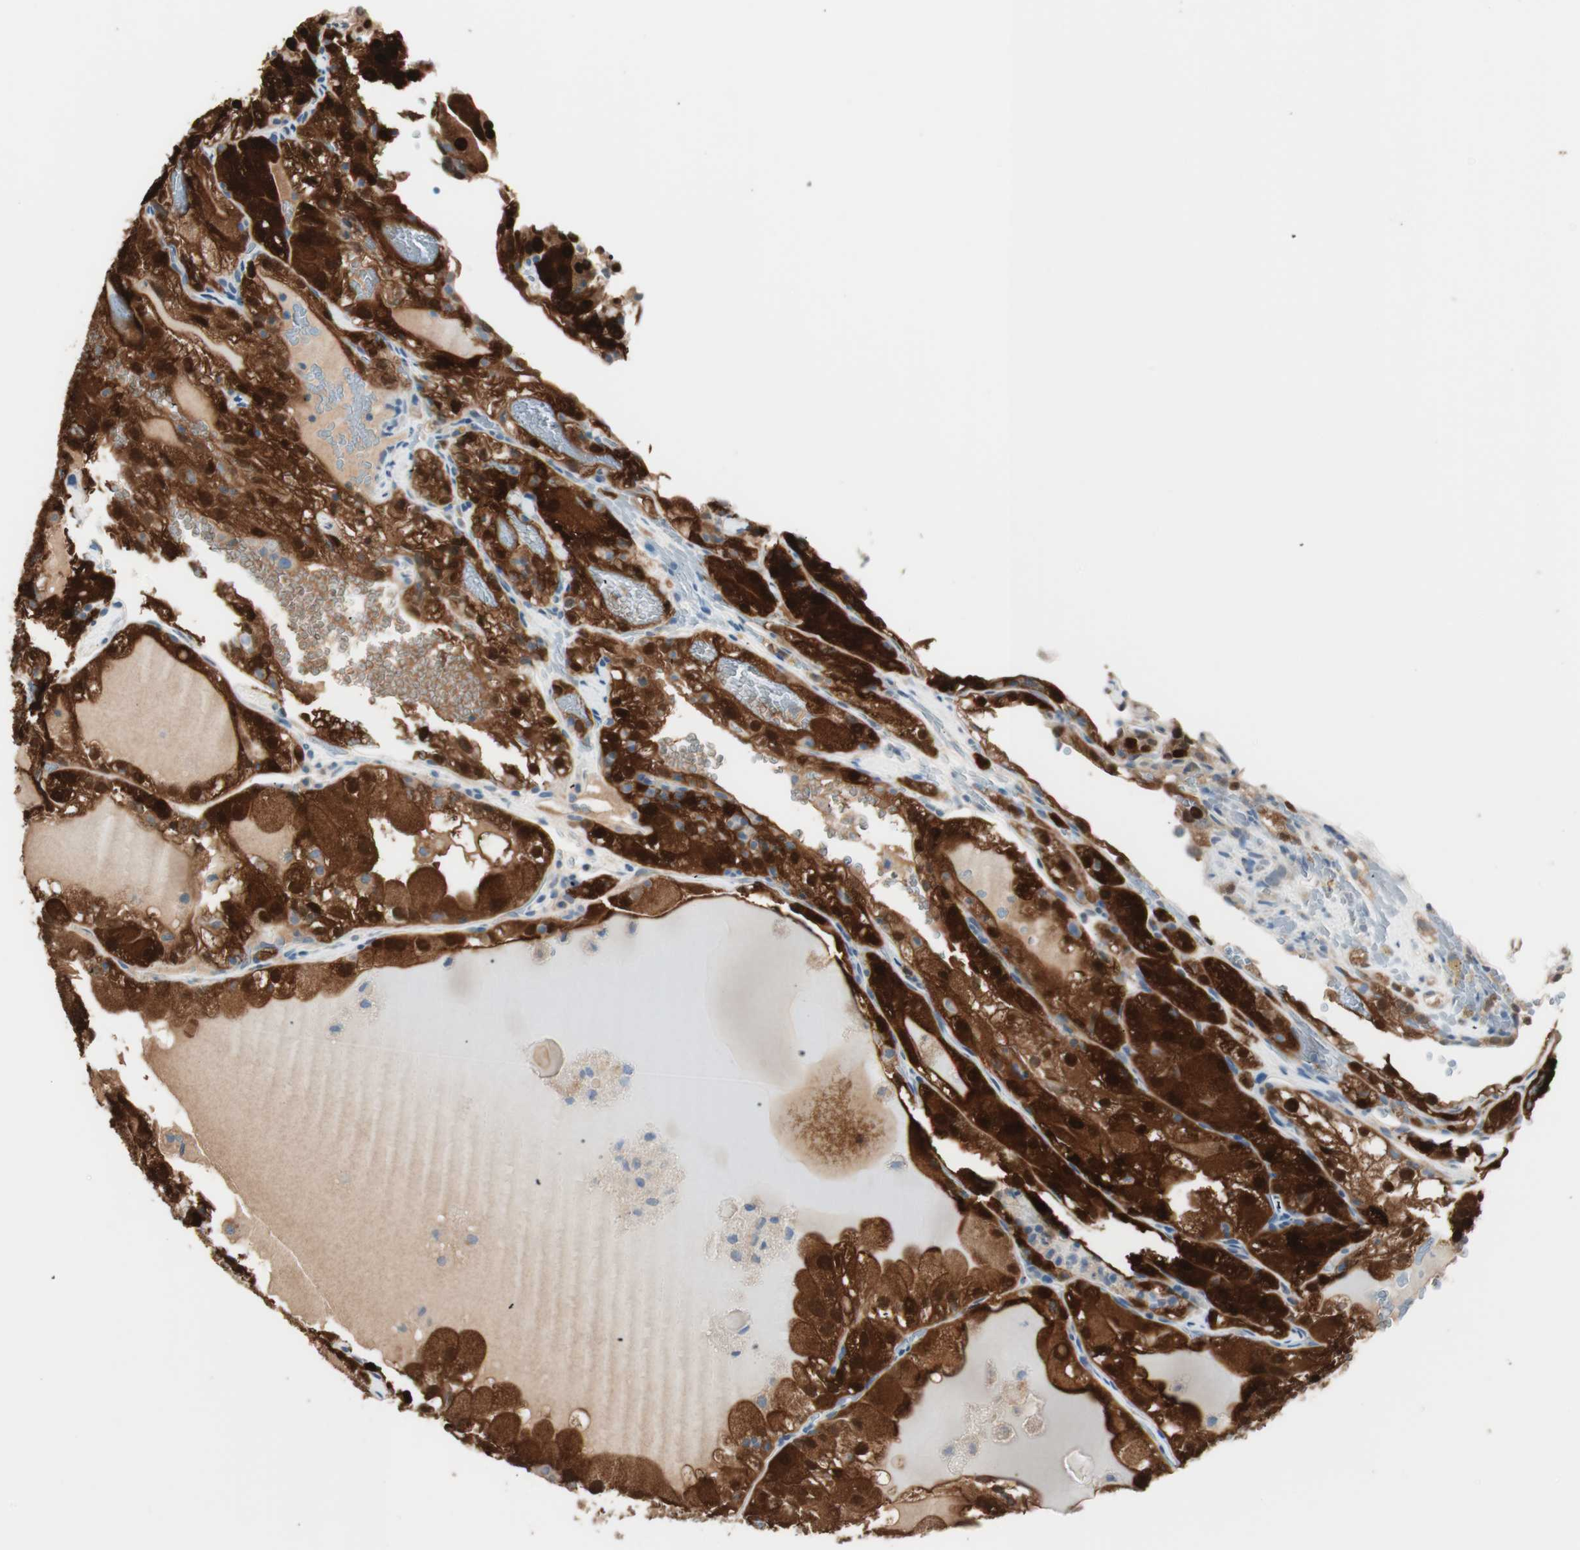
{"staining": {"intensity": "strong", "quantity": ">75%", "location": "cytoplasmic/membranous,nuclear"}, "tissue": "renal cancer", "cell_type": "Tumor cells", "image_type": "cancer", "snomed": [{"axis": "morphology", "description": "Normal tissue, NOS"}, {"axis": "morphology", "description": "Adenocarcinoma, NOS"}, {"axis": "topography", "description": "Kidney"}], "caption": "The immunohistochemical stain highlights strong cytoplasmic/membranous and nuclear staining in tumor cells of renal adenocarcinoma tissue. (DAB (3,3'-diaminobenzidine) = brown stain, brightfield microscopy at high magnification).", "gene": "KHK", "patient": {"sex": "male", "age": 61}}